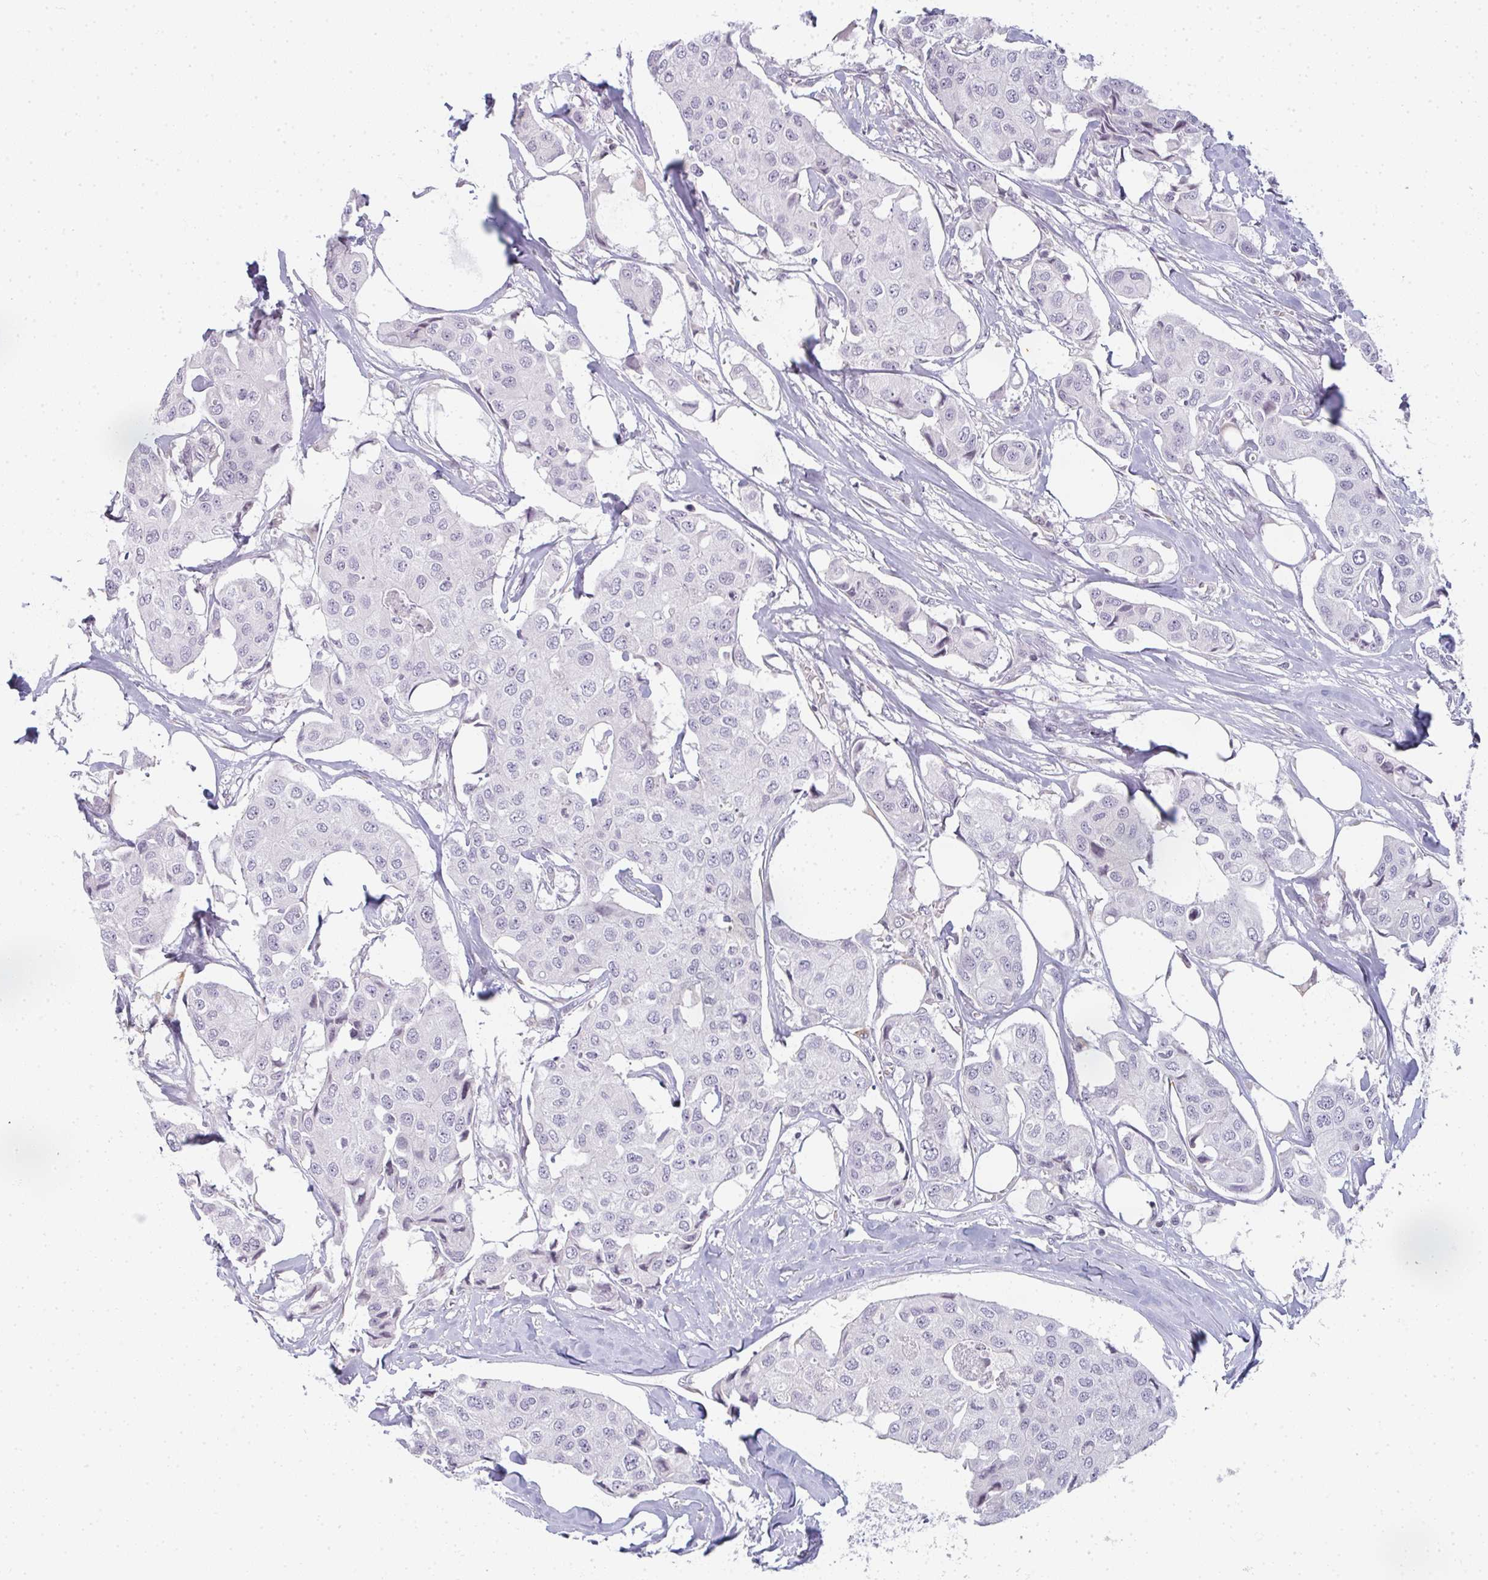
{"staining": {"intensity": "negative", "quantity": "none", "location": "none"}, "tissue": "breast cancer", "cell_type": "Tumor cells", "image_type": "cancer", "snomed": [{"axis": "morphology", "description": "Duct carcinoma"}, {"axis": "topography", "description": "Breast"}, {"axis": "topography", "description": "Lymph node"}], "caption": "The immunohistochemistry (IHC) histopathology image has no significant staining in tumor cells of breast cancer (intraductal carcinoma) tissue.", "gene": "RBBP6", "patient": {"sex": "female", "age": 80}}